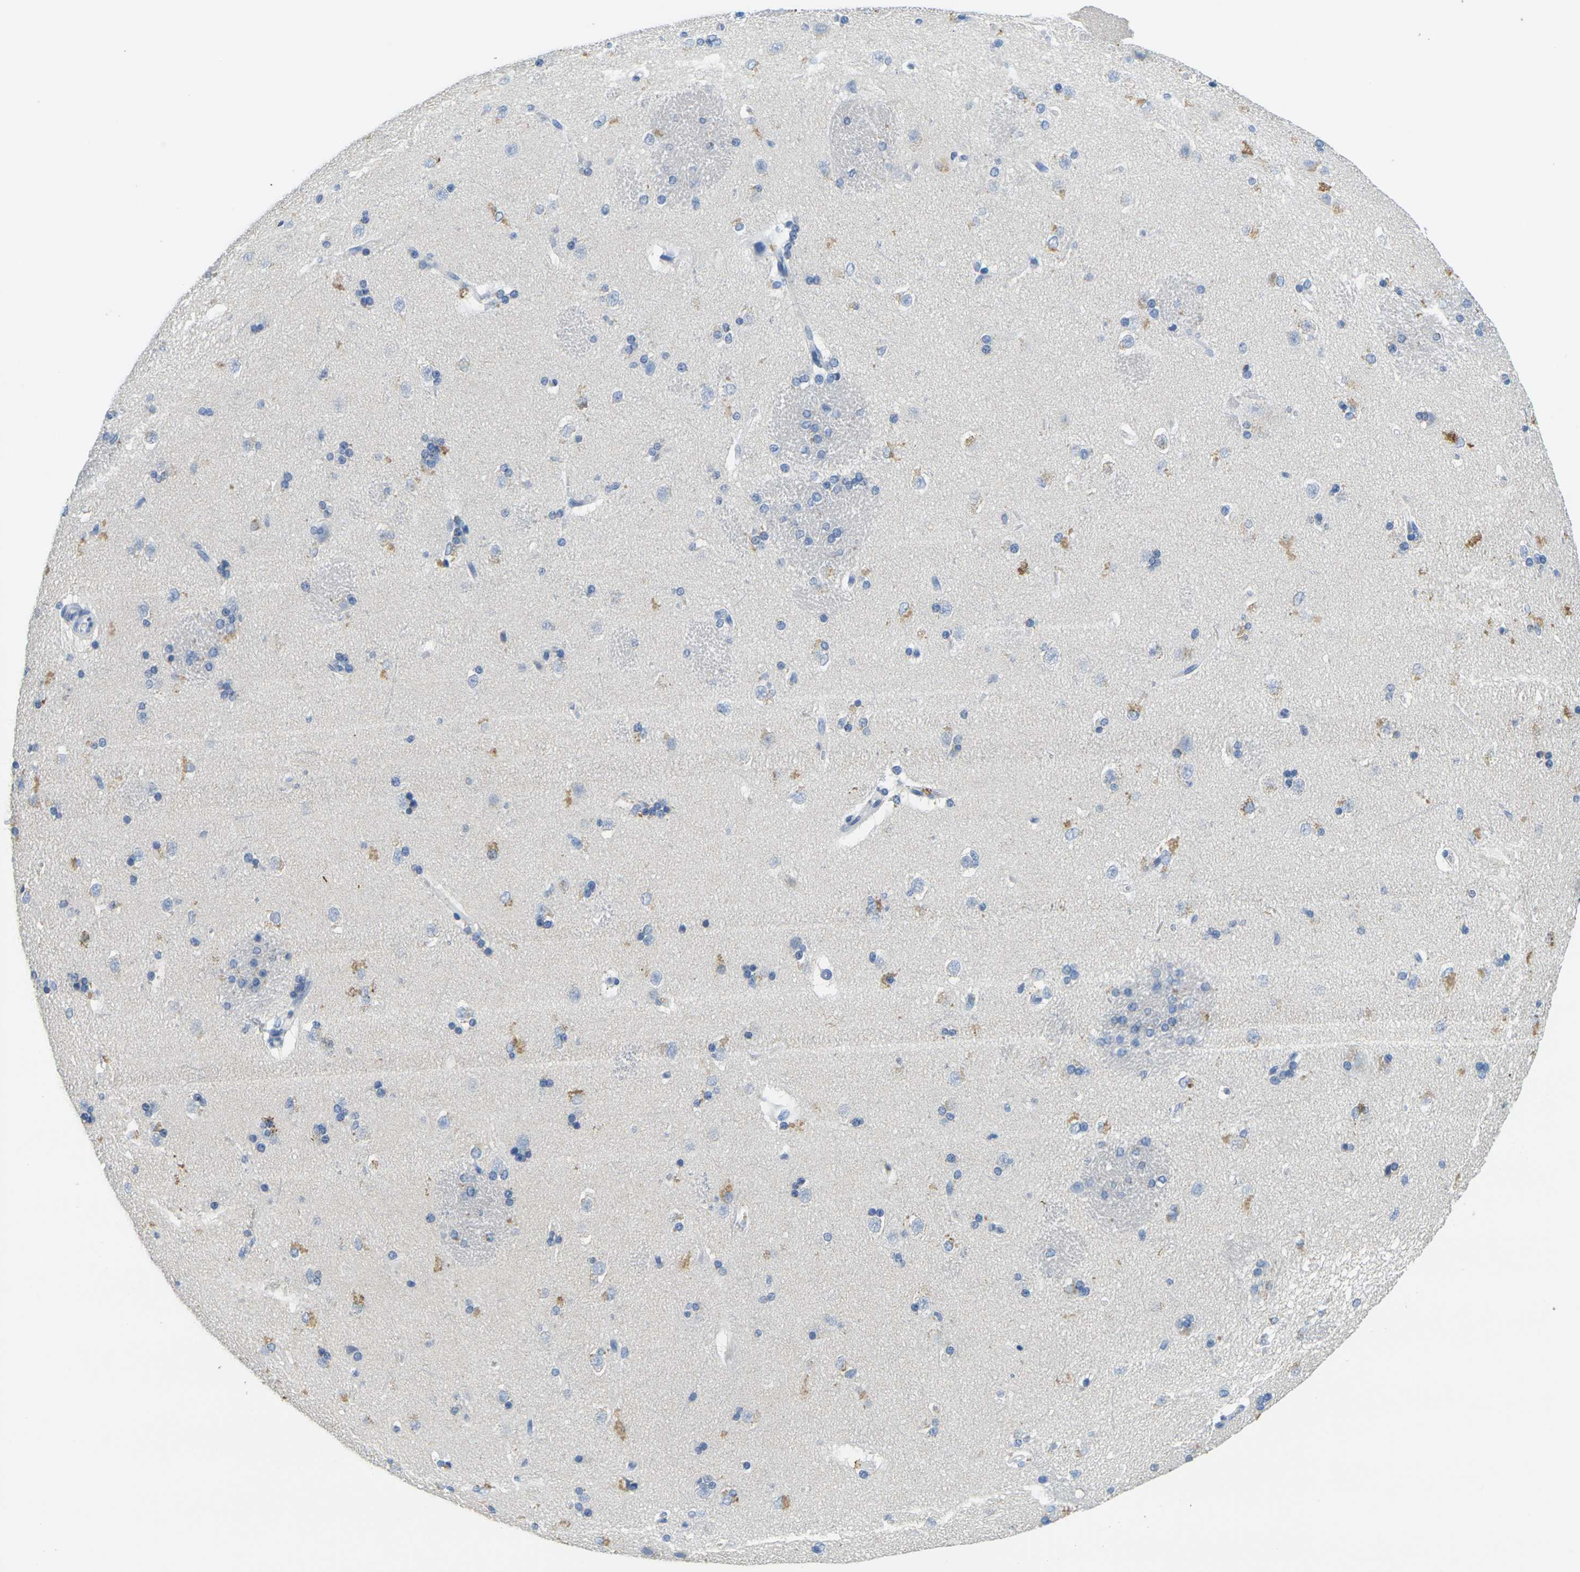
{"staining": {"intensity": "weak", "quantity": "<25%", "location": "cytoplasmic/membranous"}, "tissue": "caudate", "cell_type": "Glial cells", "image_type": "normal", "snomed": [{"axis": "morphology", "description": "Normal tissue, NOS"}, {"axis": "topography", "description": "Lateral ventricle wall"}], "caption": "This is a micrograph of immunohistochemistry (IHC) staining of normal caudate, which shows no staining in glial cells.", "gene": "FAM3D", "patient": {"sex": "female", "age": 19}}